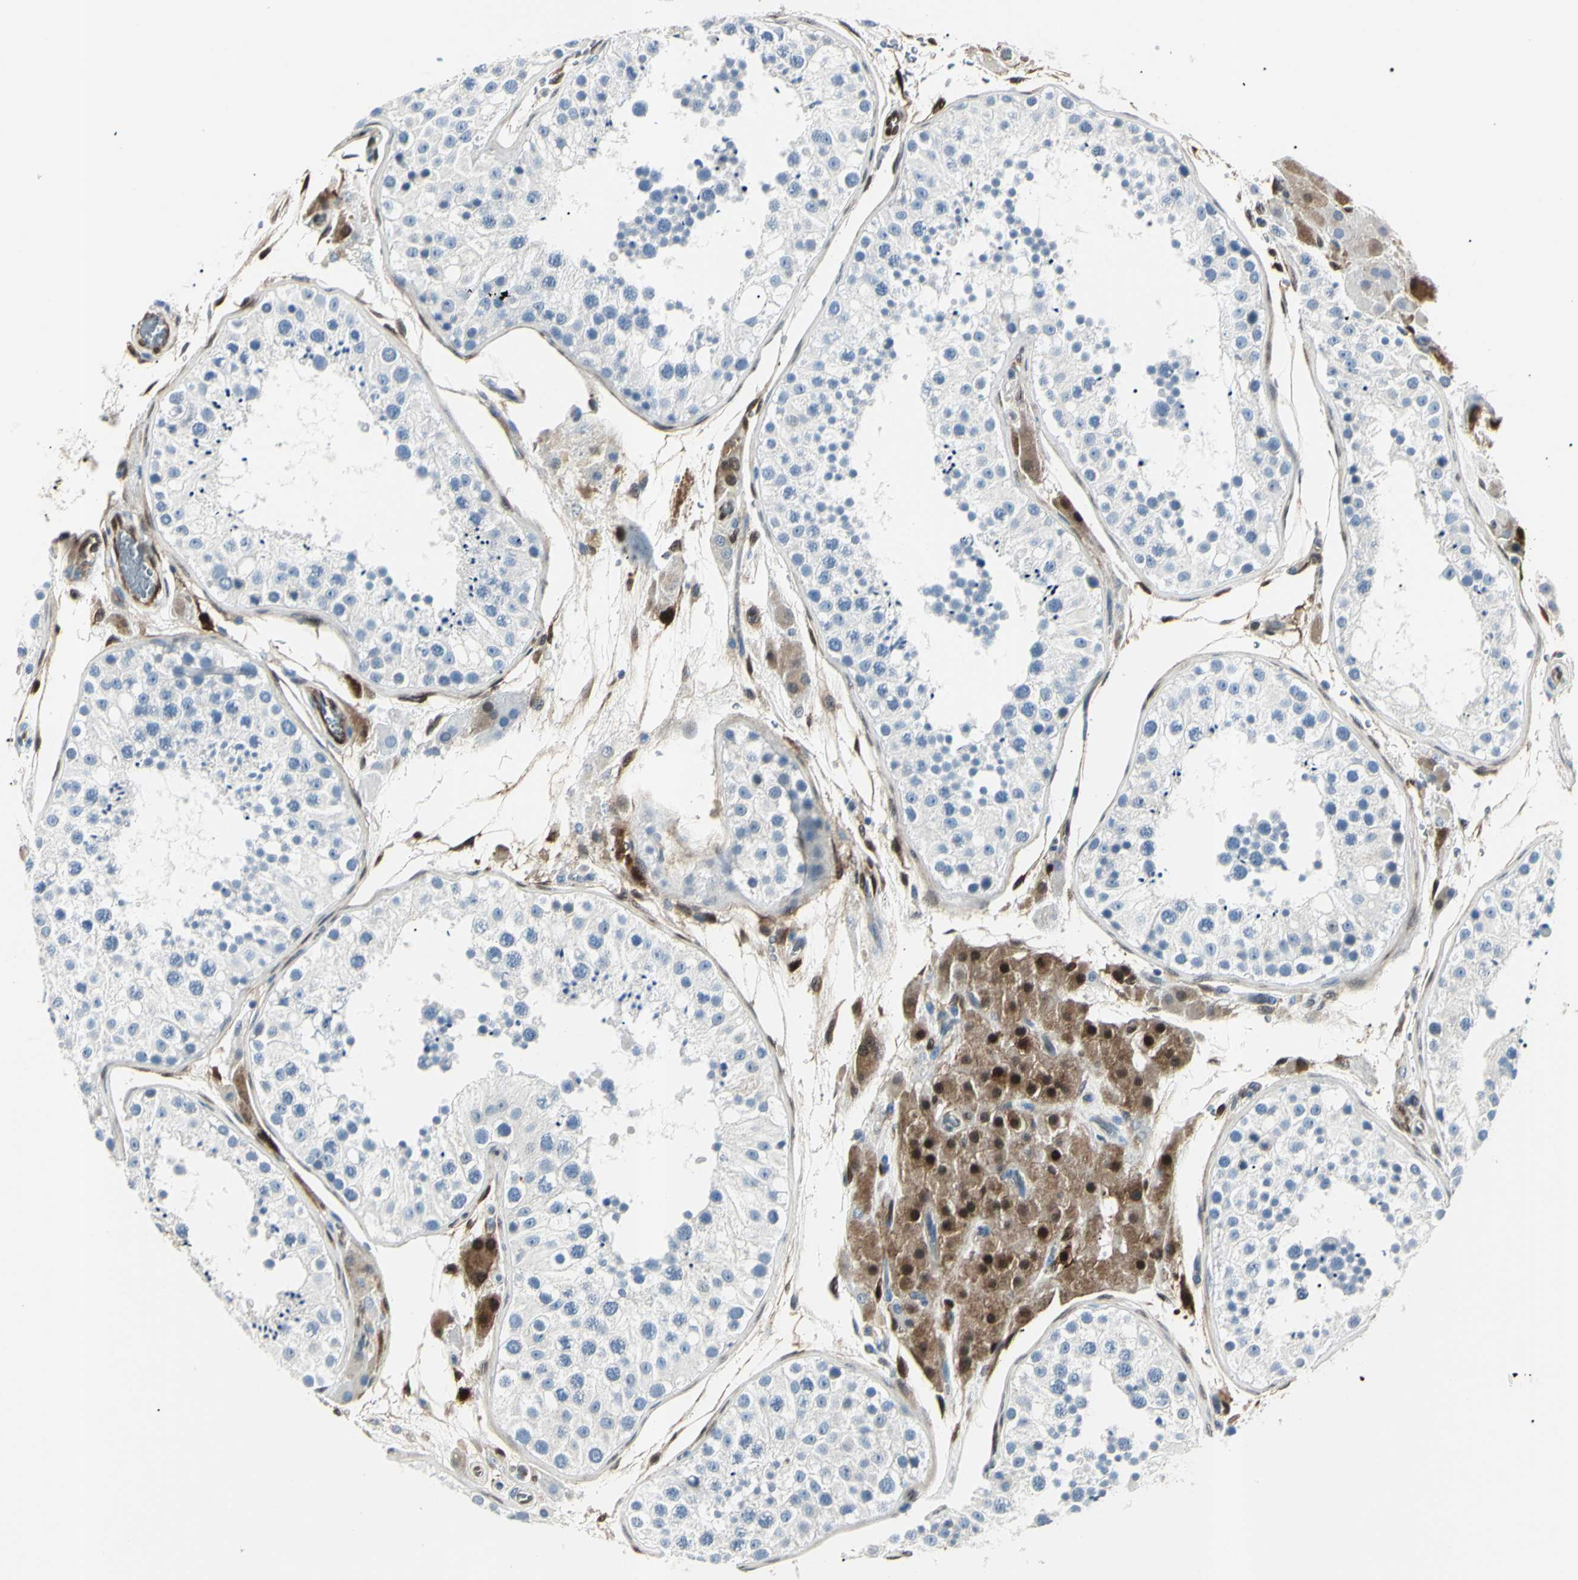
{"staining": {"intensity": "negative", "quantity": "none", "location": "none"}, "tissue": "testis", "cell_type": "Cells in seminiferous ducts", "image_type": "normal", "snomed": [{"axis": "morphology", "description": "Normal tissue, NOS"}, {"axis": "topography", "description": "Testis"}, {"axis": "topography", "description": "Epididymis"}], "caption": "High power microscopy image of an immunohistochemistry image of benign testis, revealing no significant positivity in cells in seminiferous ducts. The staining was performed using DAB (3,3'-diaminobenzidine) to visualize the protein expression in brown, while the nuclei were stained in blue with hematoxylin (Magnification: 20x).", "gene": "AKR1C3", "patient": {"sex": "male", "age": 26}}